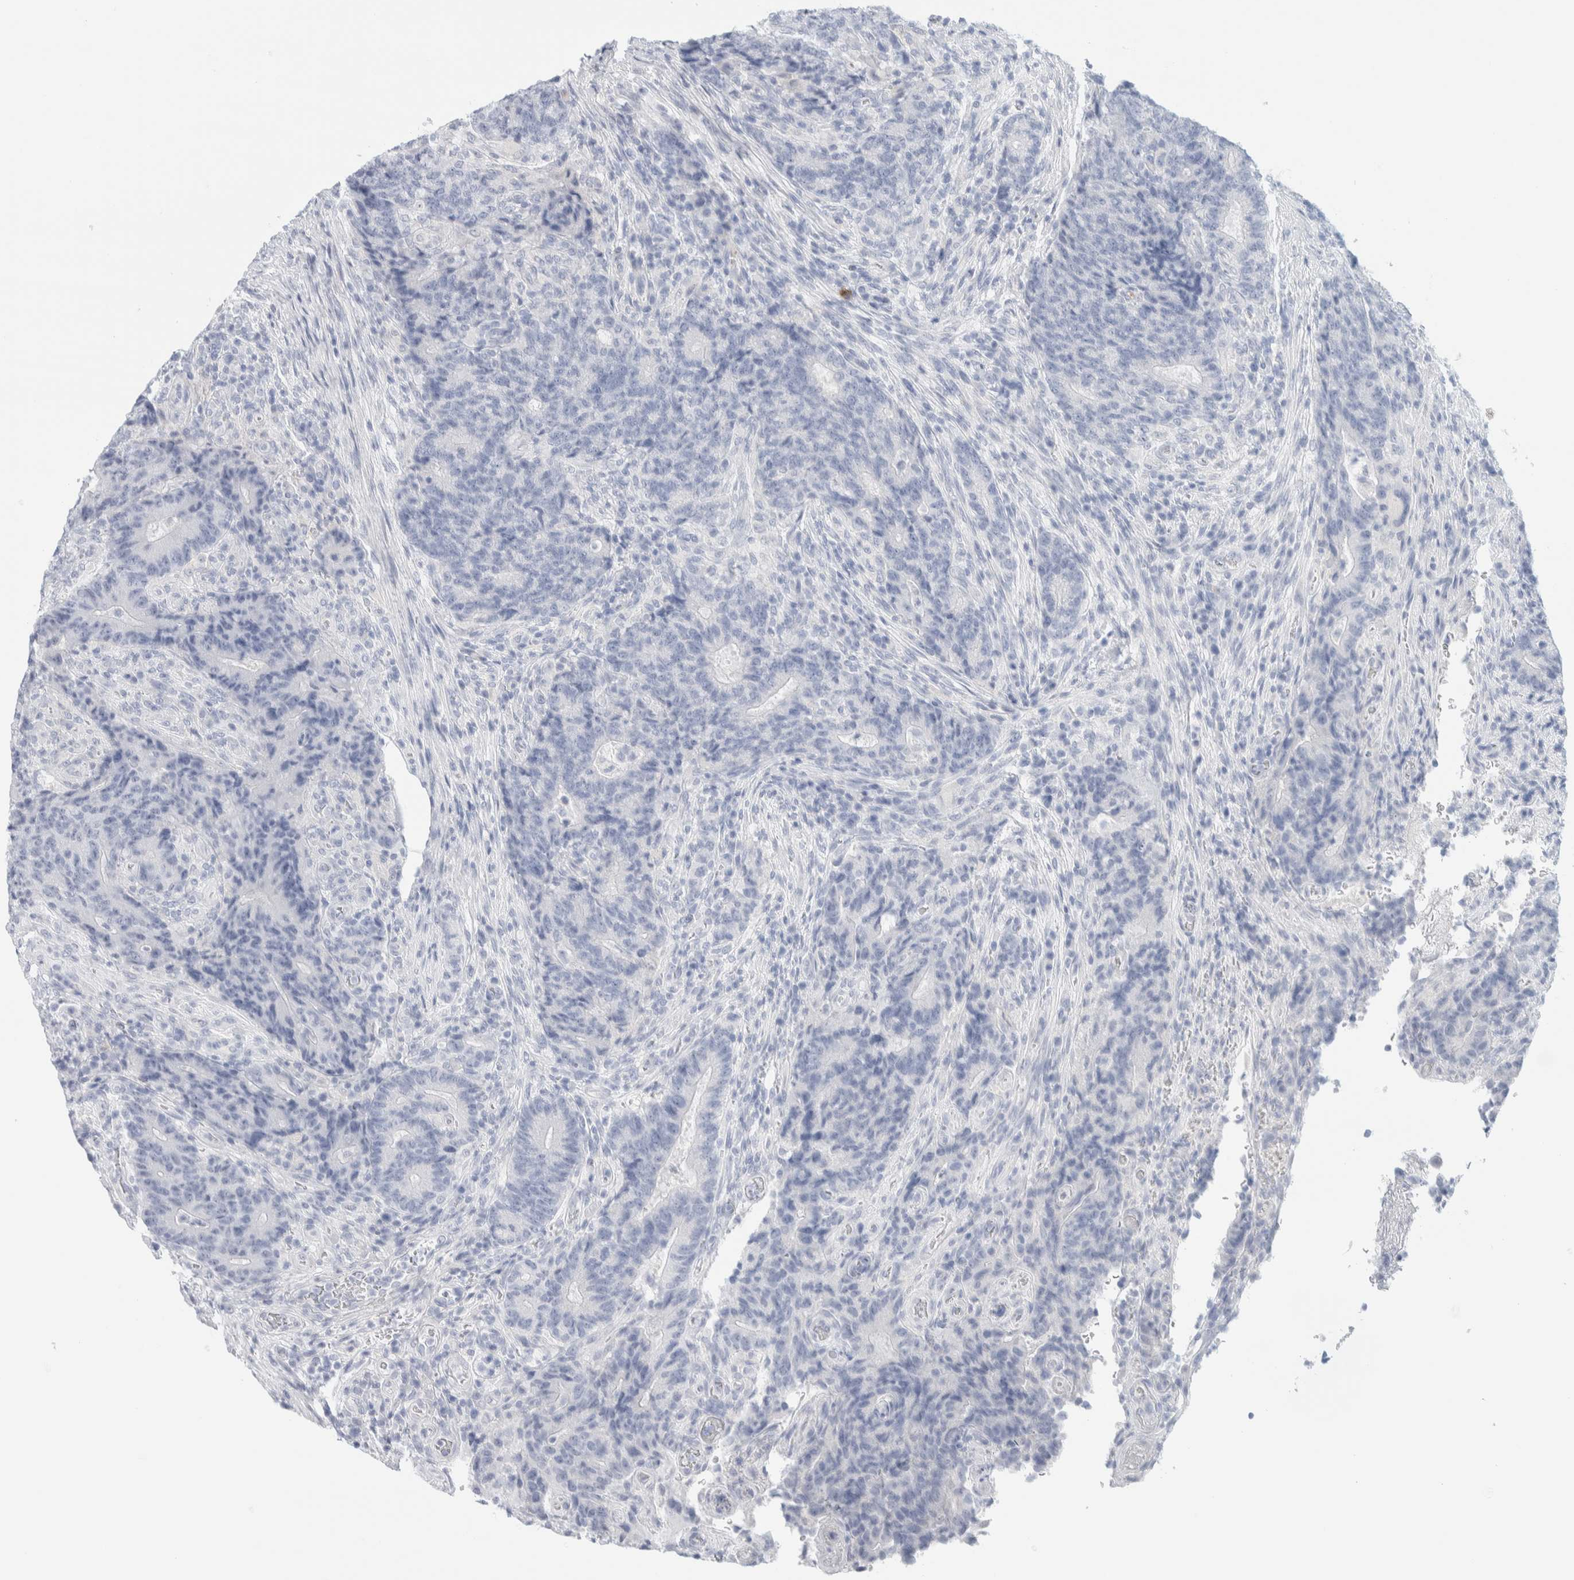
{"staining": {"intensity": "negative", "quantity": "none", "location": "none"}, "tissue": "colorectal cancer", "cell_type": "Tumor cells", "image_type": "cancer", "snomed": [{"axis": "morphology", "description": "Normal tissue, NOS"}, {"axis": "morphology", "description": "Adenocarcinoma, NOS"}, {"axis": "topography", "description": "Colon"}], "caption": "DAB immunohistochemical staining of colorectal adenocarcinoma shows no significant expression in tumor cells.", "gene": "ATCAY", "patient": {"sex": "female", "age": 75}}